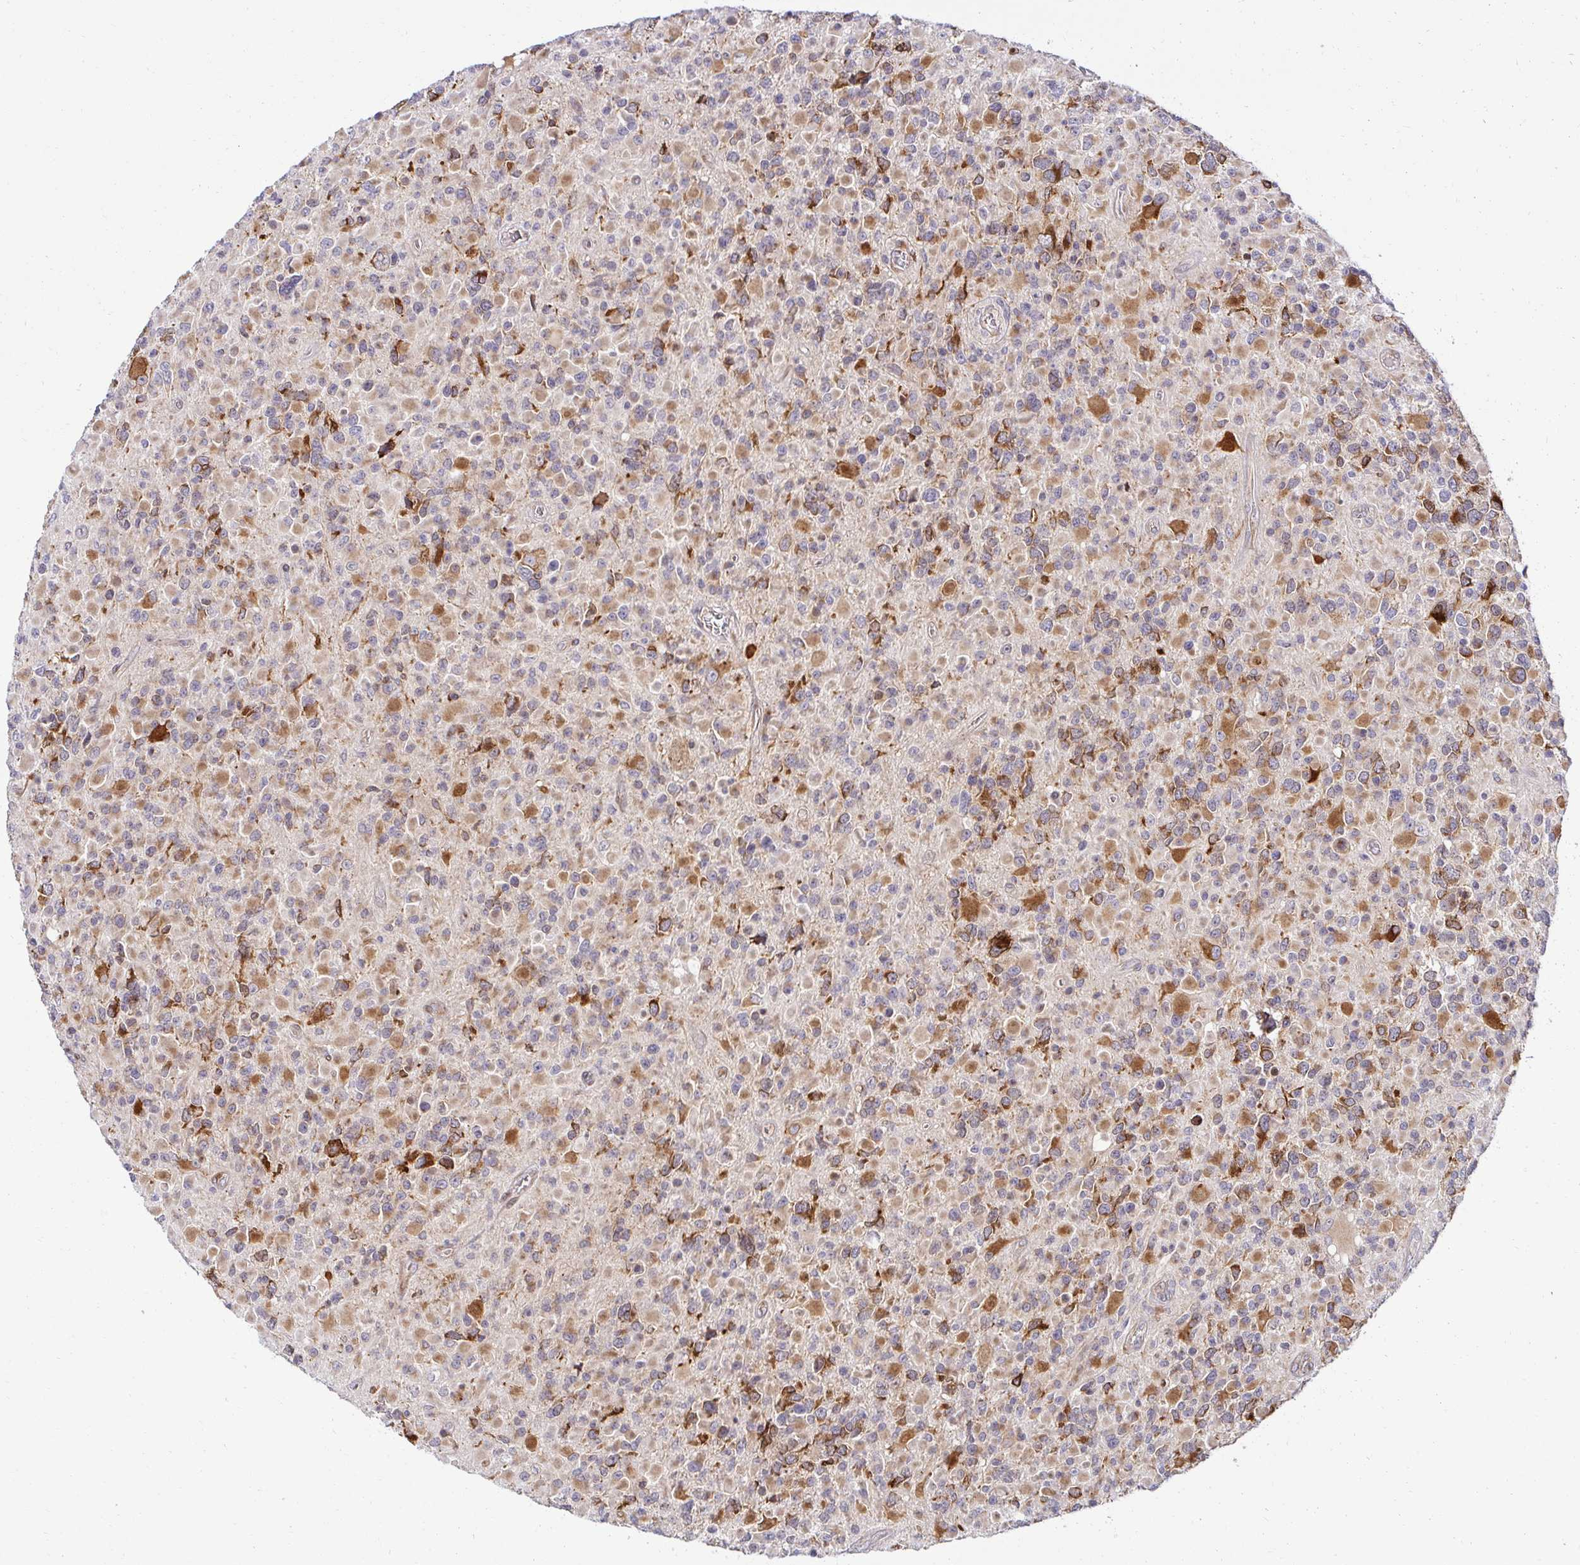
{"staining": {"intensity": "moderate", "quantity": ">75%", "location": "cytoplasmic/membranous"}, "tissue": "glioma", "cell_type": "Tumor cells", "image_type": "cancer", "snomed": [{"axis": "morphology", "description": "Glioma, malignant, High grade"}, {"axis": "topography", "description": "Brain"}], "caption": "Moderate cytoplasmic/membranous protein staining is seen in about >75% of tumor cells in glioma.", "gene": "HPS1", "patient": {"sex": "female", "age": 40}}